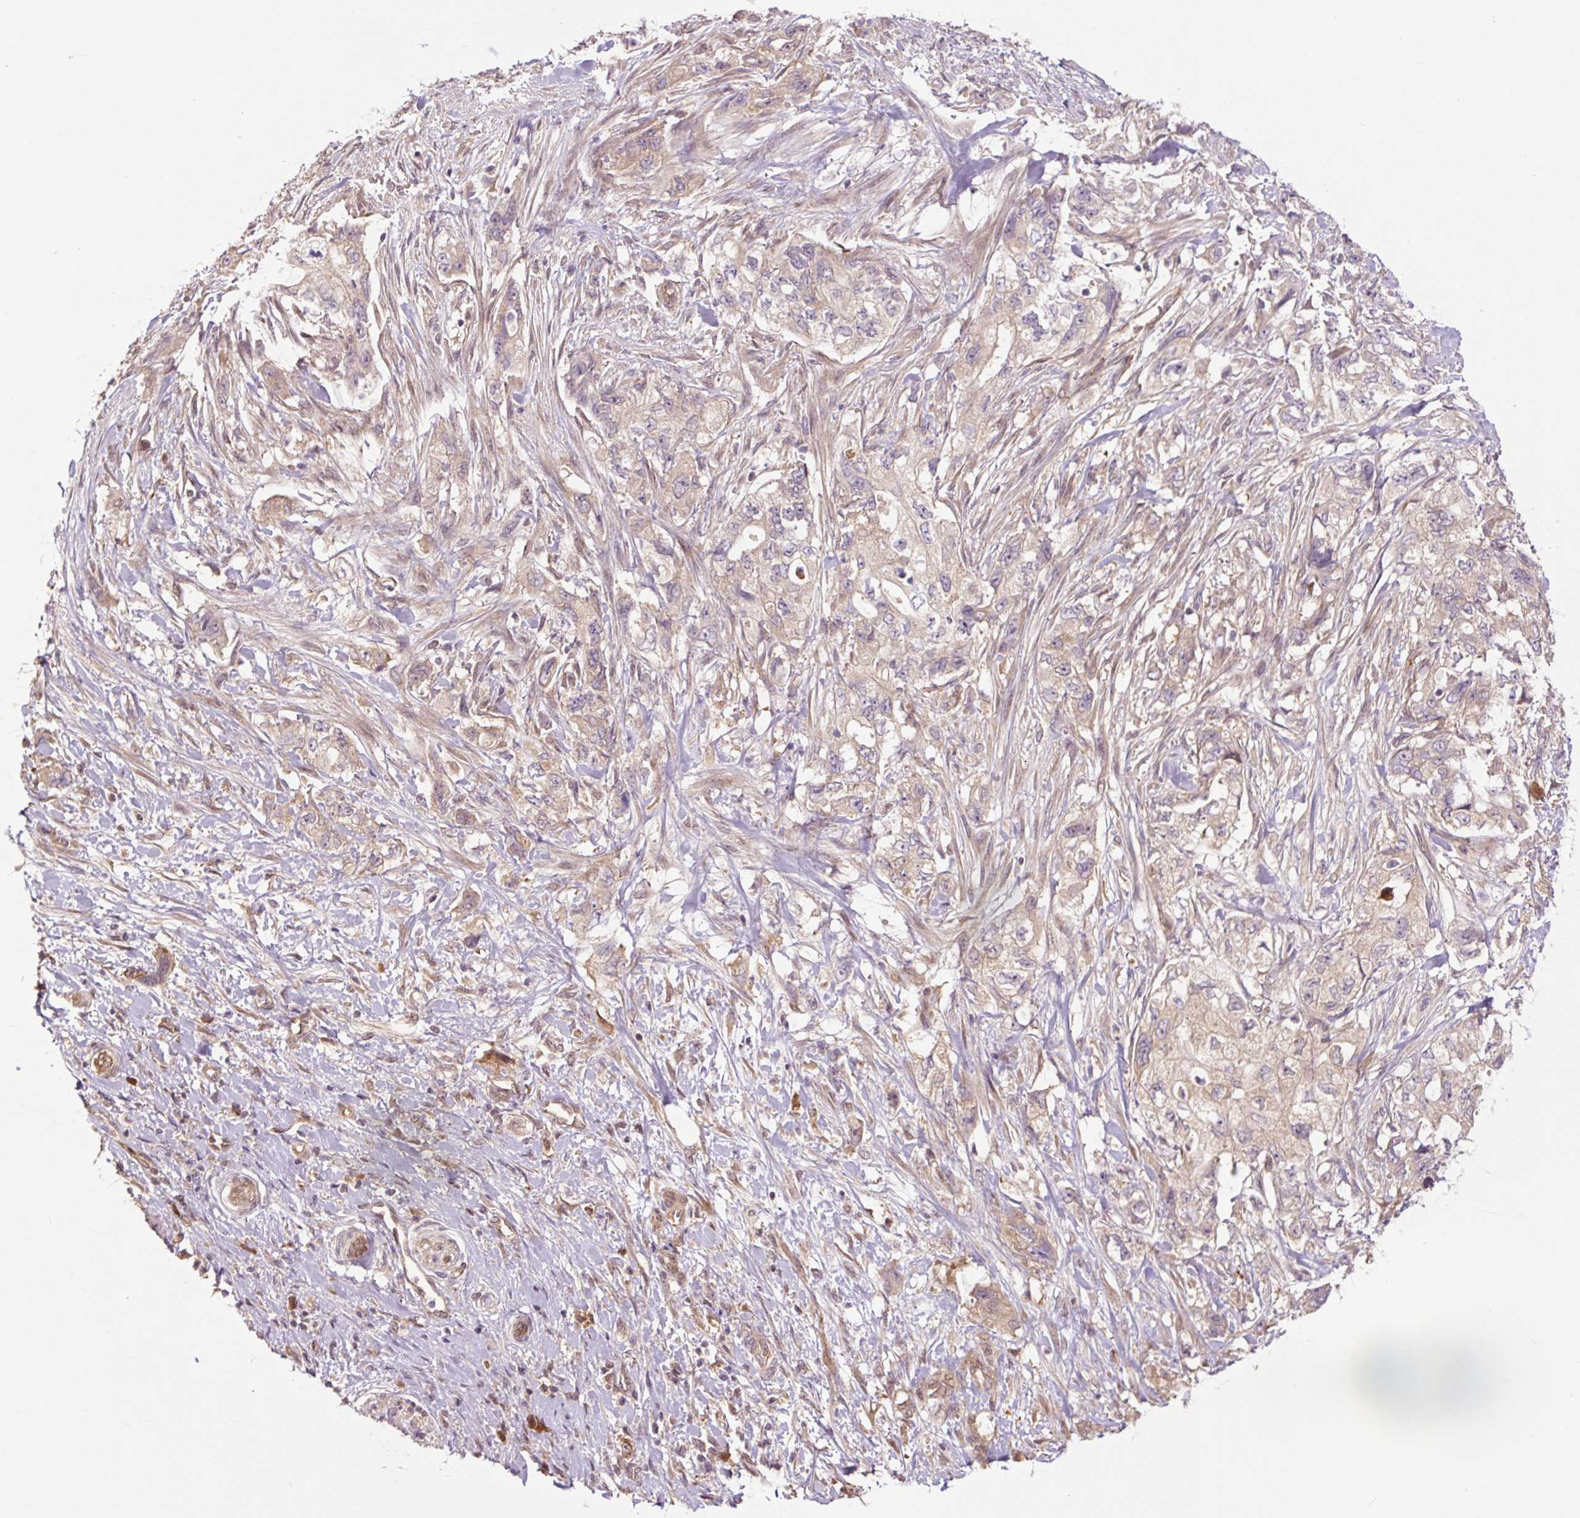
{"staining": {"intensity": "weak", "quantity": "<25%", "location": "cytoplasmic/membranous"}, "tissue": "pancreatic cancer", "cell_type": "Tumor cells", "image_type": "cancer", "snomed": [{"axis": "morphology", "description": "Adenocarcinoma, NOS"}, {"axis": "topography", "description": "Pancreas"}], "caption": "Immunohistochemistry photomicrograph of neoplastic tissue: human pancreatic cancer (adenocarcinoma) stained with DAB exhibits no significant protein staining in tumor cells.", "gene": "TPT1", "patient": {"sex": "female", "age": 73}}